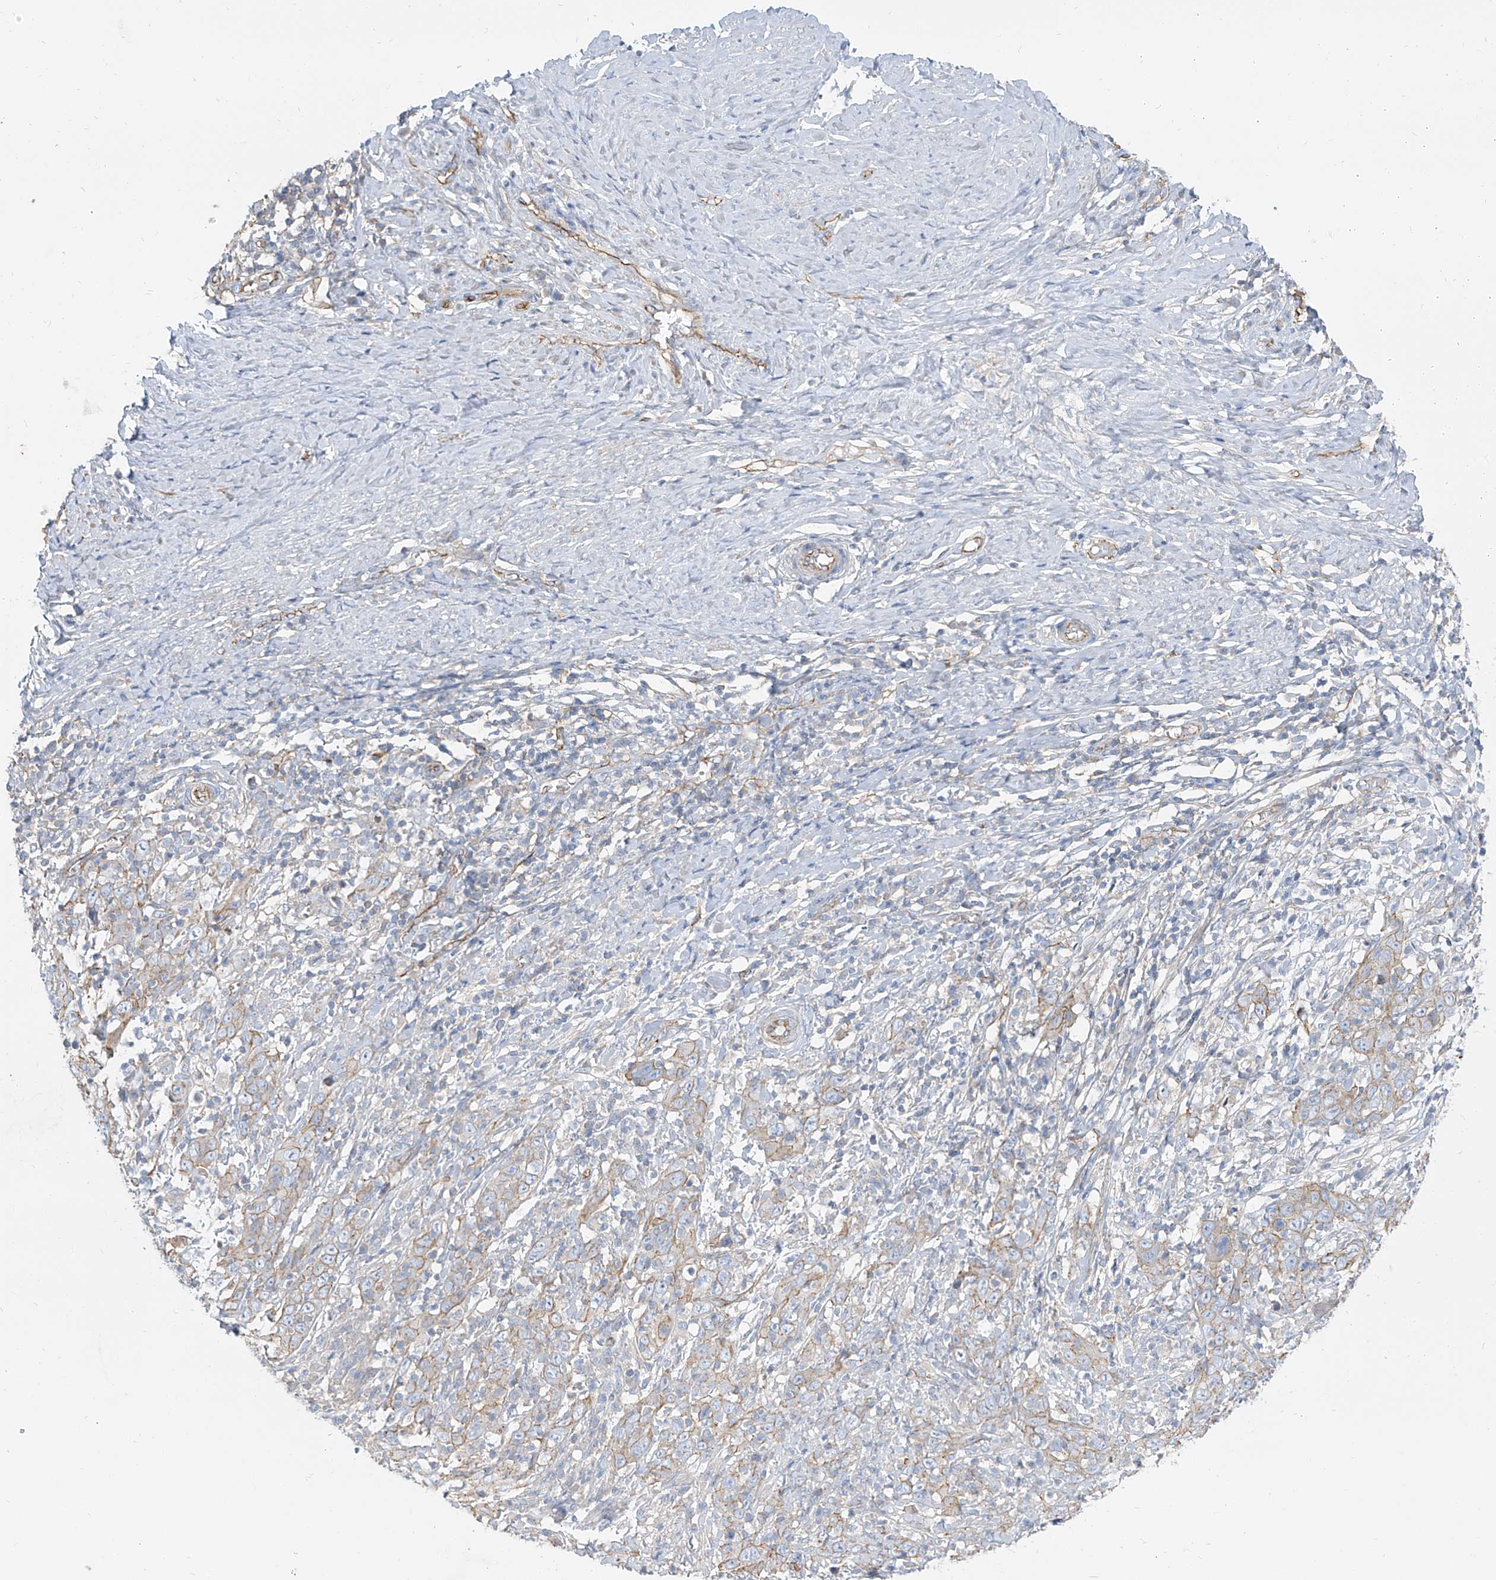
{"staining": {"intensity": "moderate", "quantity": "<25%", "location": "cytoplasmic/membranous"}, "tissue": "cervical cancer", "cell_type": "Tumor cells", "image_type": "cancer", "snomed": [{"axis": "morphology", "description": "Squamous cell carcinoma, NOS"}, {"axis": "topography", "description": "Cervix"}], "caption": "Protein expression analysis of squamous cell carcinoma (cervical) demonstrates moderate cytoplasmic/membranous staining in approximately <25% of tumor cells. Using DAB (brown) and hematoxylin (blue) stains, captured at high magnification using brightfield microscopy.", "gene": "TXLNB", "patient": {"sex": "female", "age": 46}}